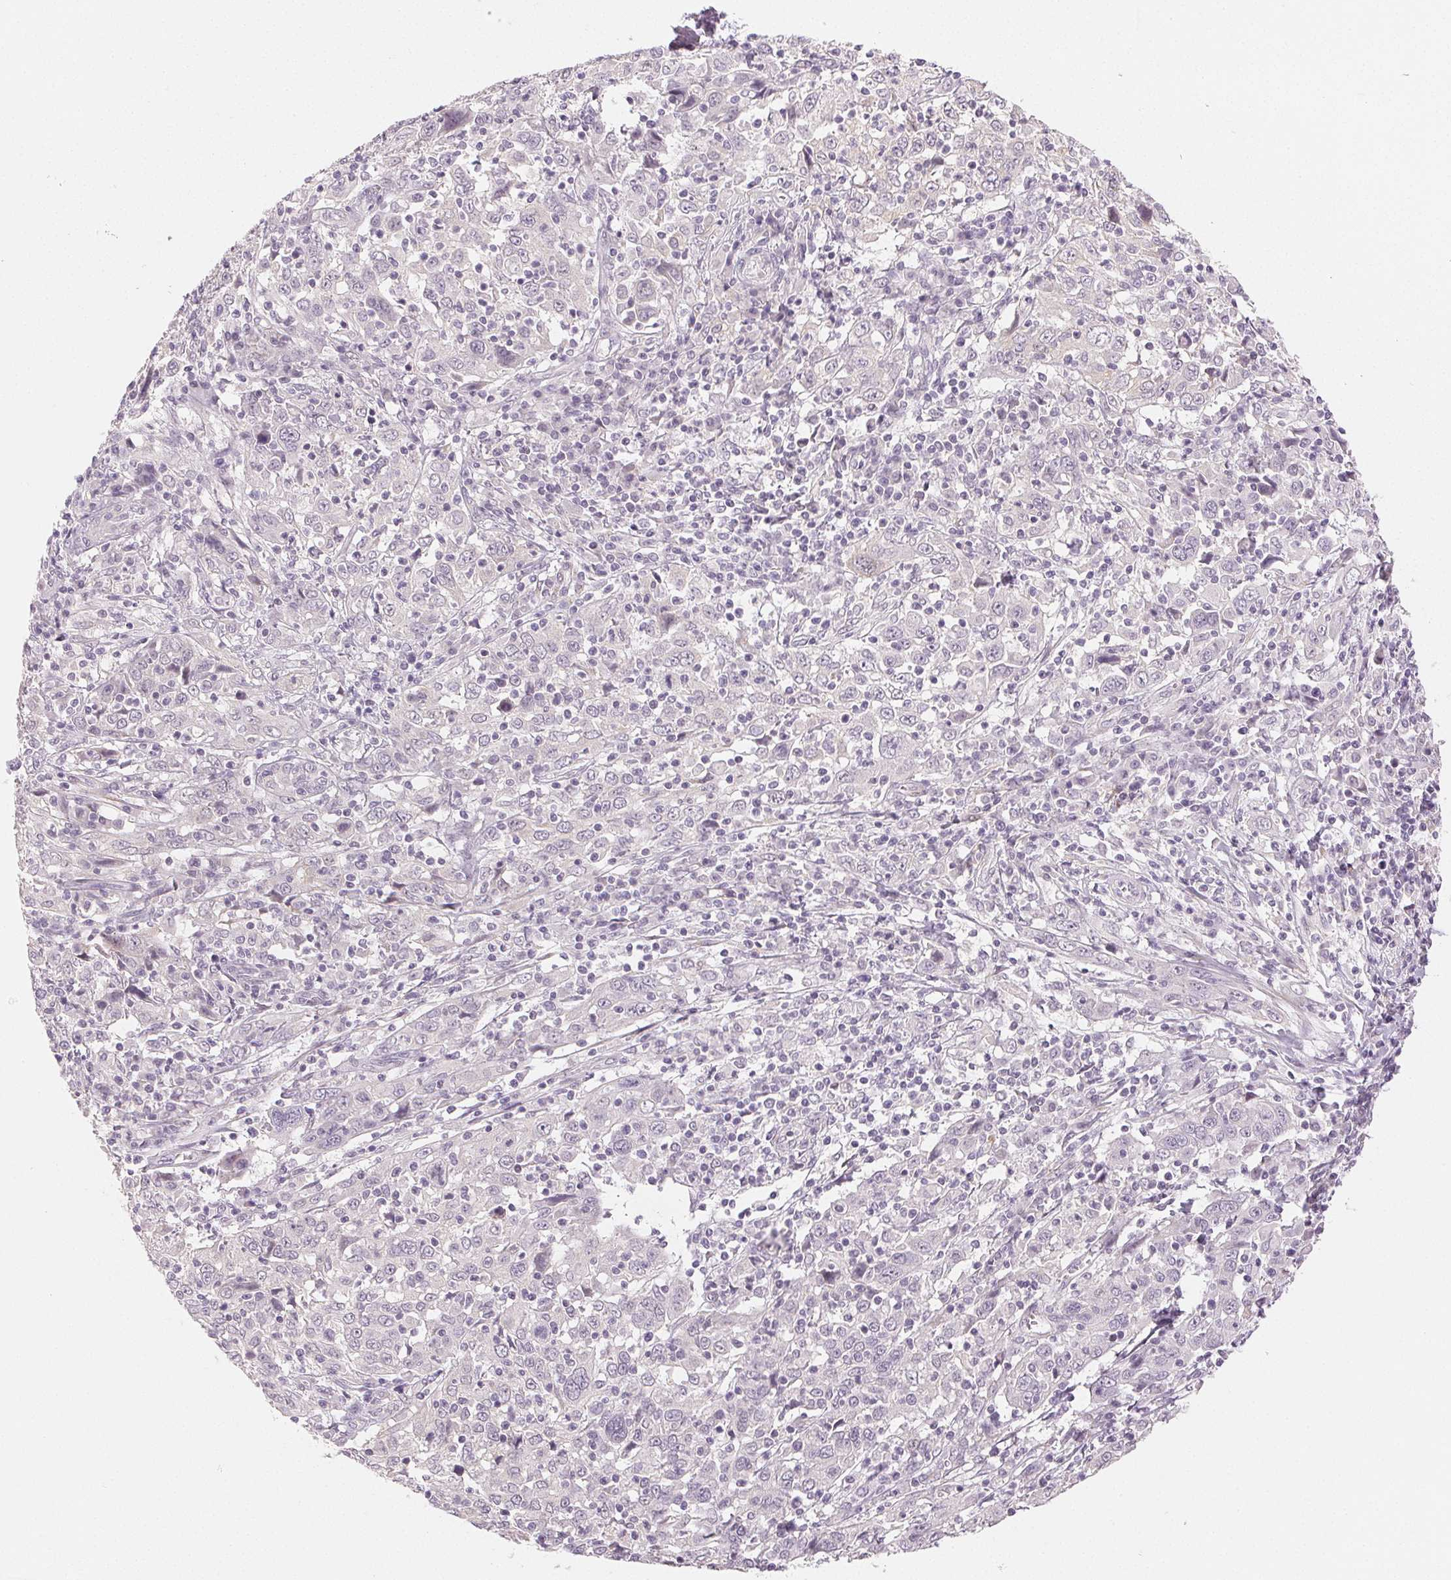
{"staining": {"intensity": "negative", "quantity": "none", "location": "none"}, "tissue": "cervical cancer", "cell_type": "Tumor cells", "image_type": "cancer", "snomed": [{"axis": "morphology", "description": "Squamous cell carcinoma, NOS"}, {"axis": "topography", "description": "Cervix"}], "caption": "High magnification brightfield microscopy of squamous cell carcinoma (cervical) stained with DAB (3,3'-diaminobenzidine) (brown) and counterstained with hematoxylin (blue): tumor cells show no significant expression.", "gene": "MAP1LC3A", "patient": {"sex": "female", "age": 46}}